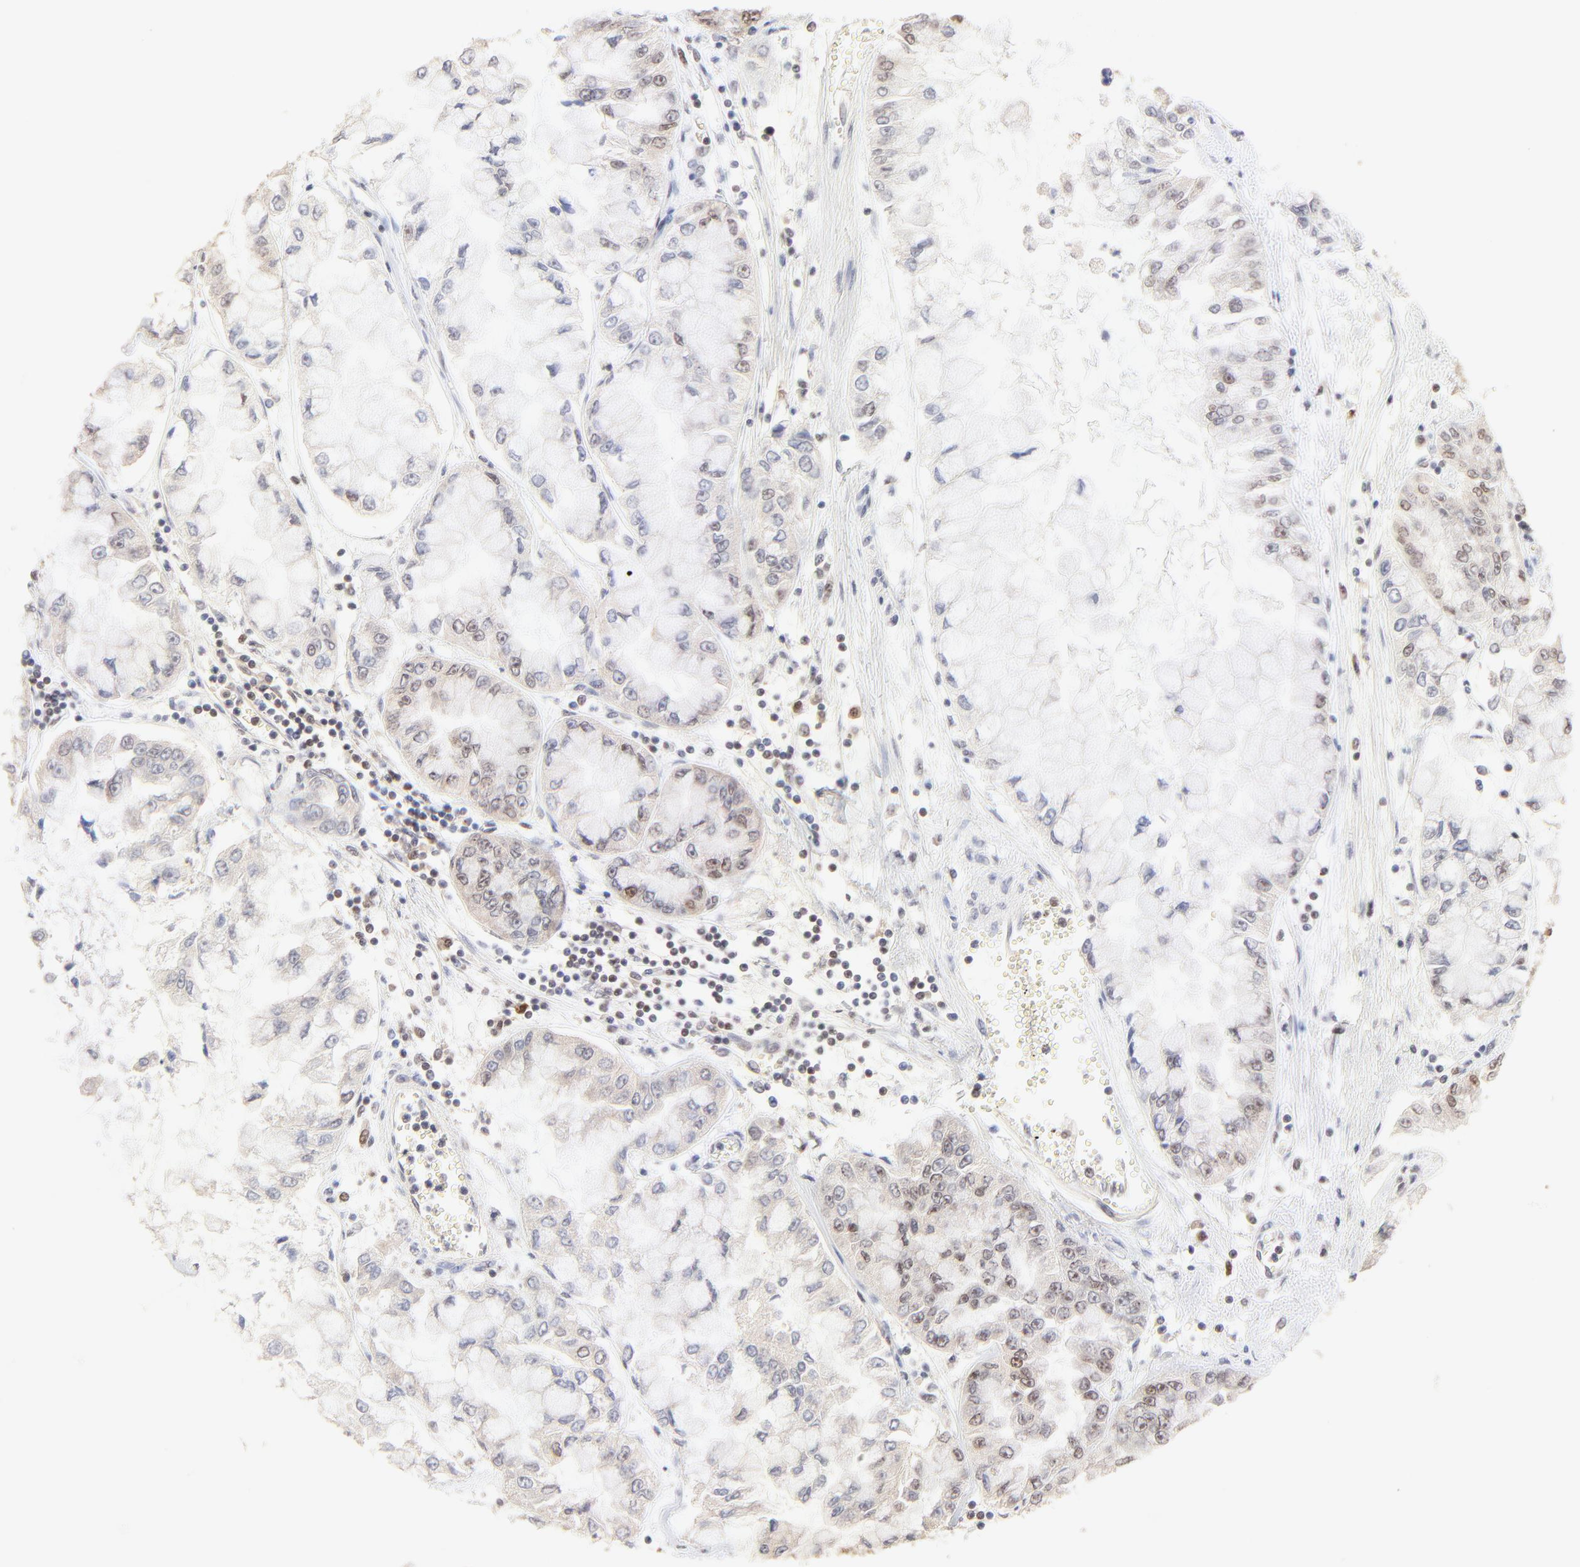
{"staining": {"intensity": "weak", "quantity": "<25%", "location": "nuclear"}, "tissue": "liver cancer", "cell_type": "Tumor cells", "image_type": "cancer", "snomed": [{"axis": "morphology", "description": "Cholangiocarcinoma"}, {"axis": "topography", "description": "Liver"}], "caption": "Histopathology image shows no significant protein positivity in tumor cells of cholangiocarcinoma (liver).", "gene": "DSN1", "patient": {"sex": "female", "age": 79}}